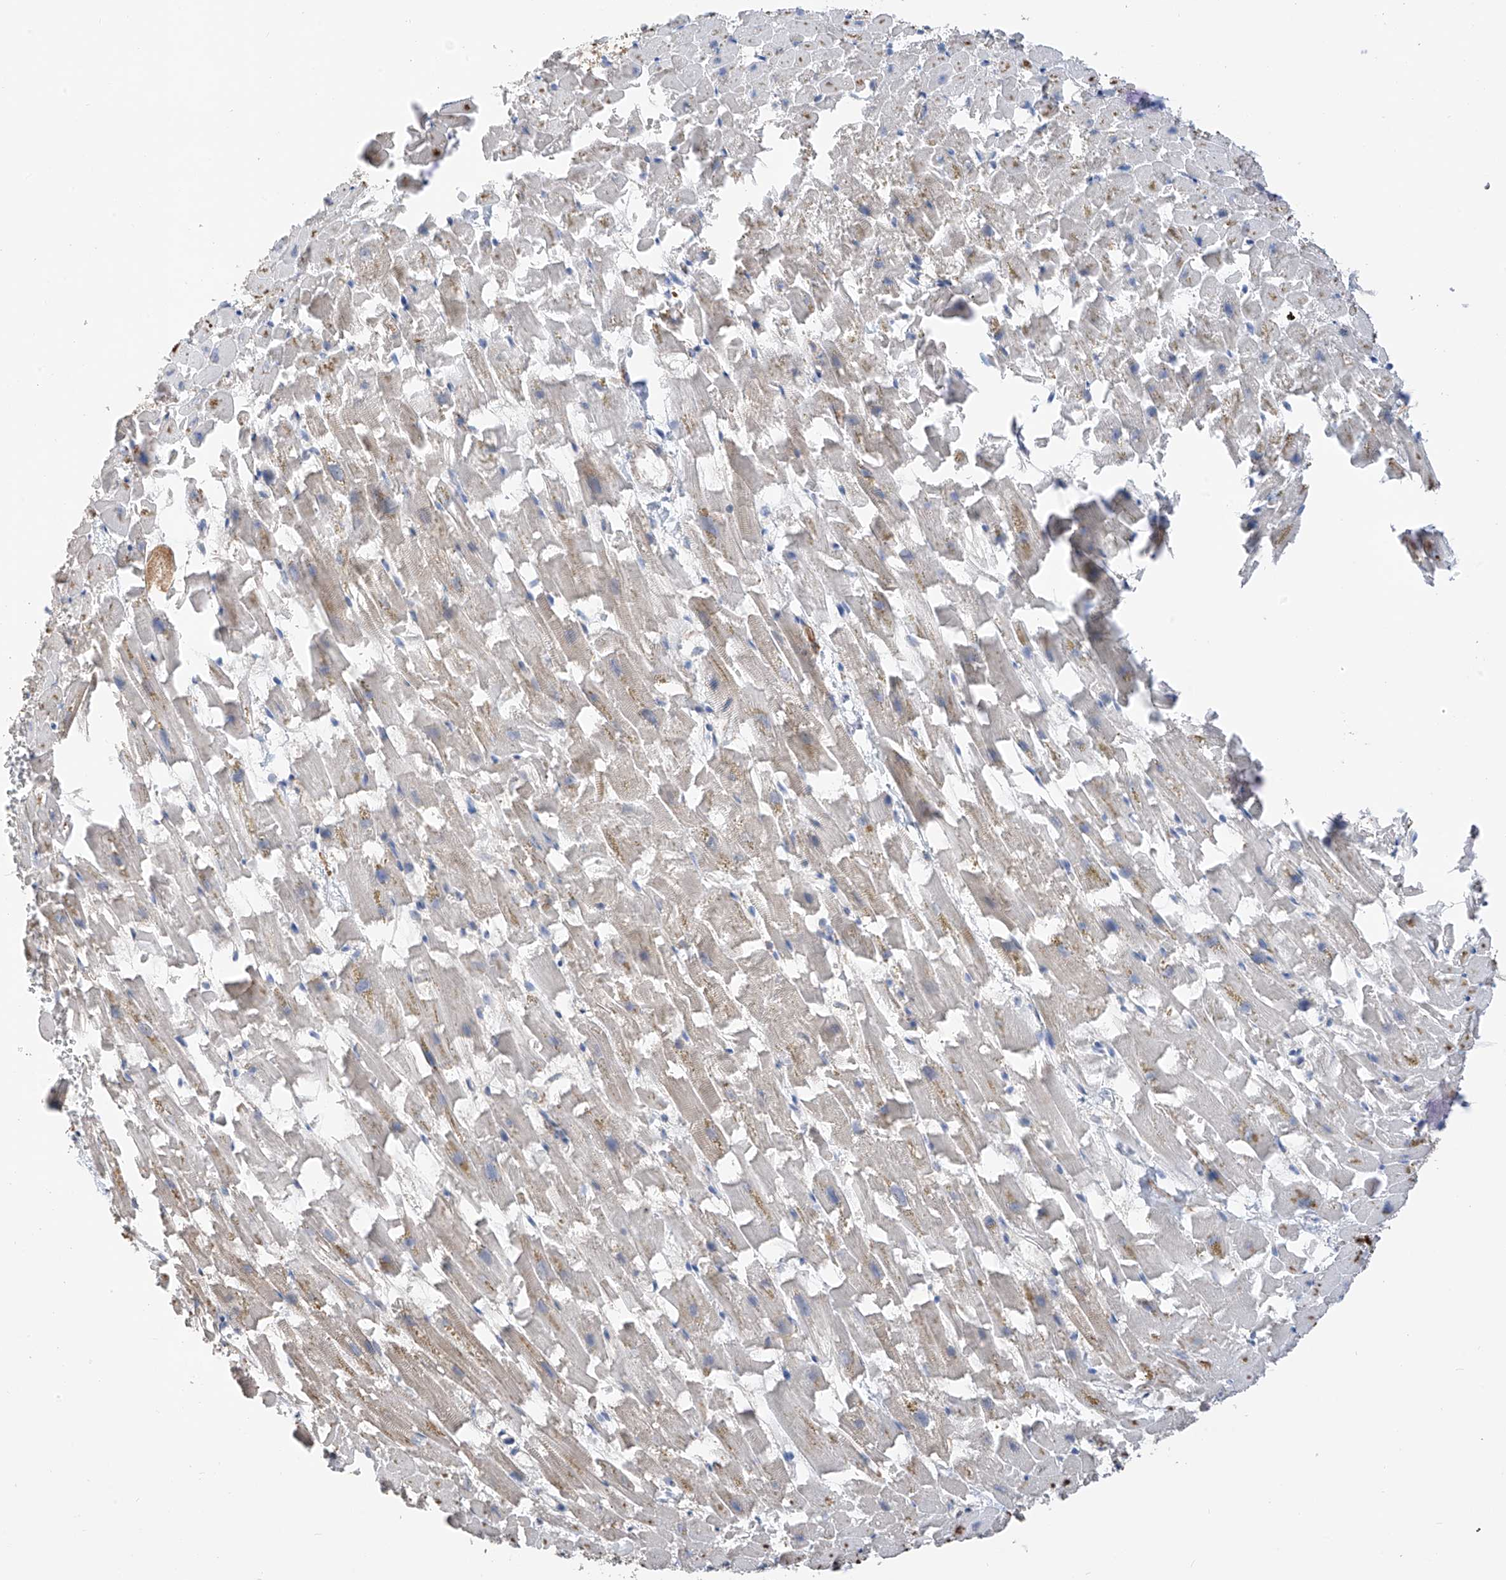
{"staining": {"intensity": "moderate", "quantity": "25%-75%", "location": "cytoplasmic/membranous"}, "tissue": "heart muscle", "cell_type": "Cardiomyocytes", "image_type": "normal", "snomed": [{"axis": "morphology", "description": "Normal tissue, NOS"}, {"axis": "topography", "description": "Heart"}], "caption": "Heart muscle stained with DAB immunohistochemistry exhibits medium levels of moderate cytoplasmic/membranous expression in approximately 25%-75% of cardiomyocytes.", "gene": "RPAIN", "patient": {"sex": "female", "age": 64}}